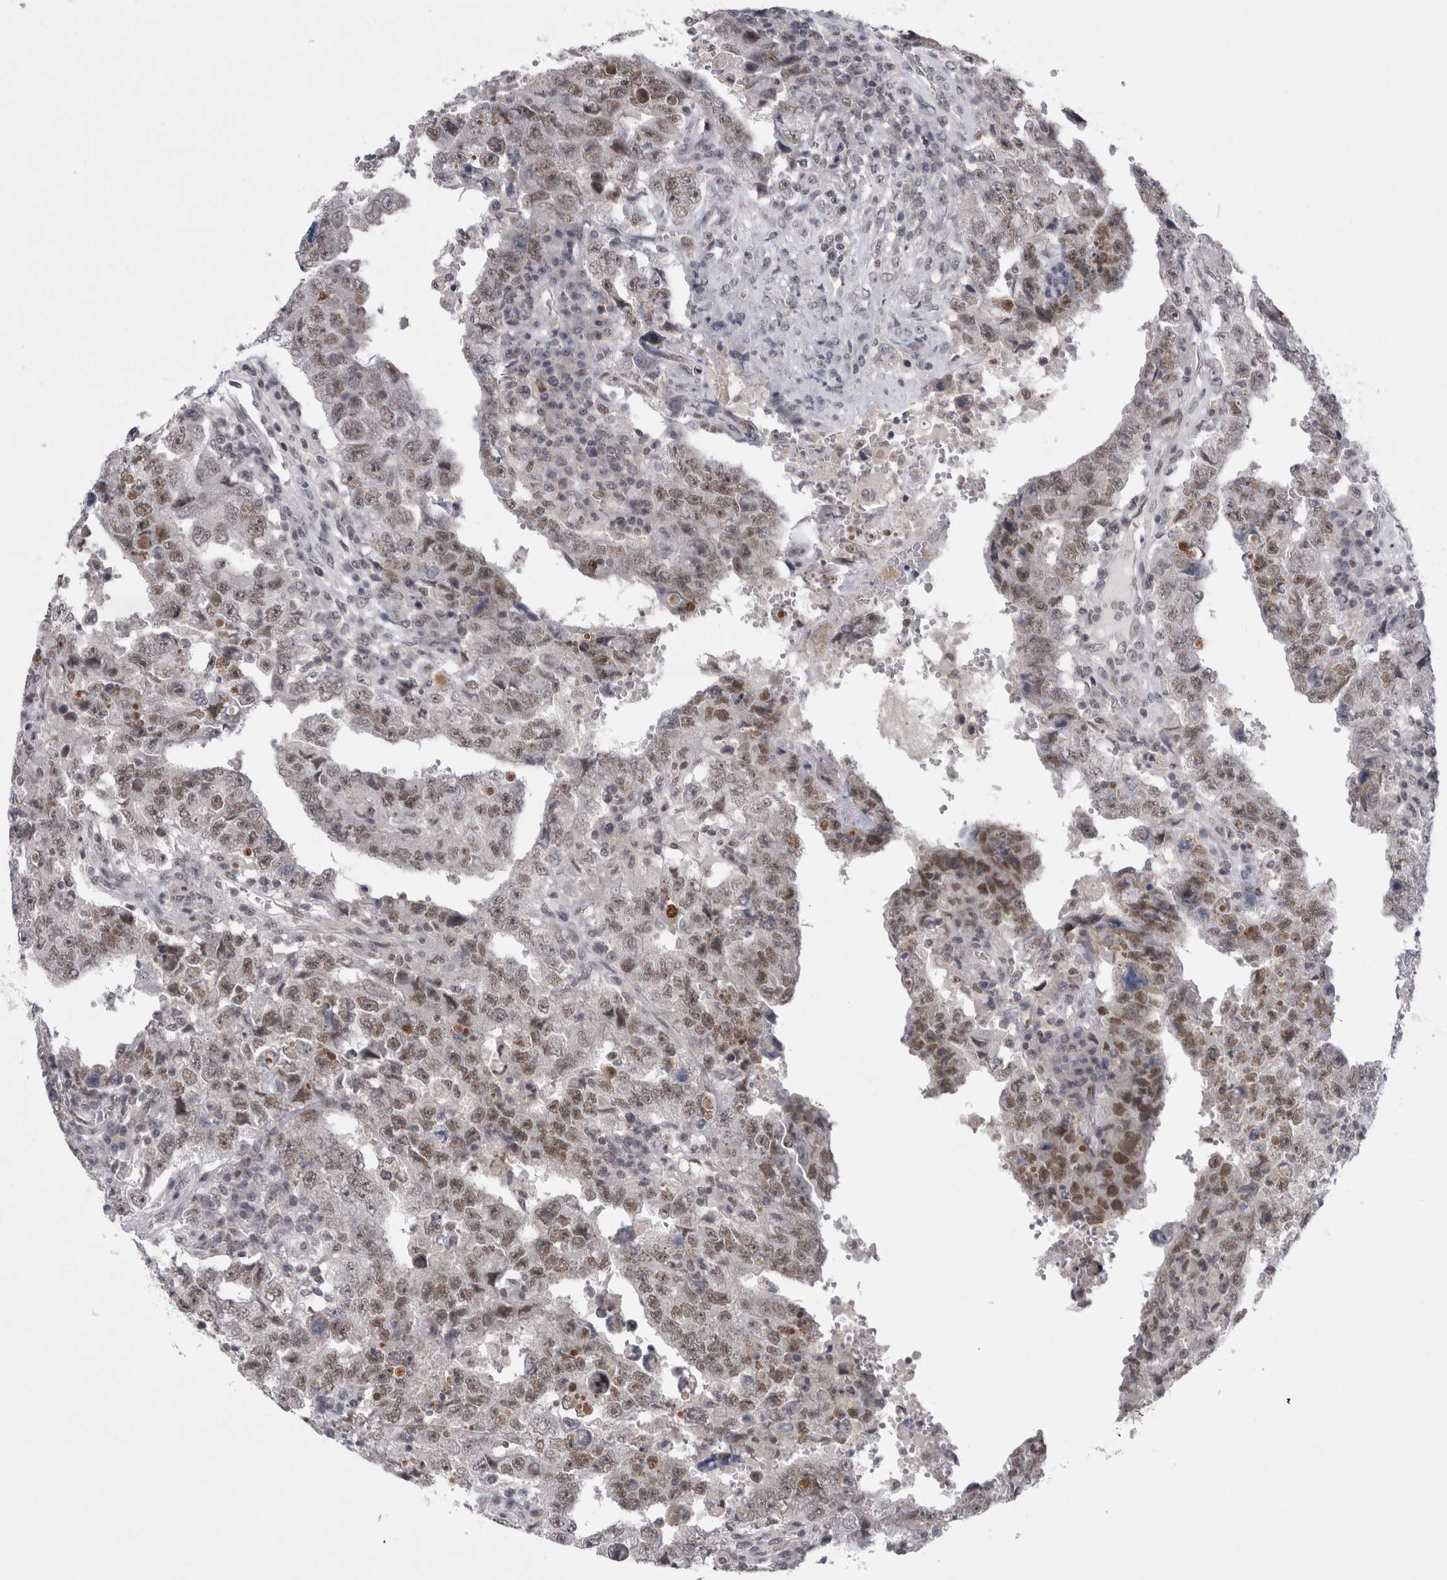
{"staining": {"intensity": "moderate", "quantity": ">75%", "location": "nuclear"}, "tissue": "testis cancer", "cell_type": "Tumor cells", "image_type": "cancer", "snomed": [{"axis": "morphology", "description": "Carcinoma, Embryonal, NOS"}, {"axis": "topography", "description": "Testis"}], "caption": "IHC photomicrograph of neoplastic tissue: testis cancer stained using IHC displays medium levels of moderate protein expression localized specifically in the nuclear of tumor cells, appearing as a nuclear brown color.", "gene": "PSMB2", "patient": {"sex": "male", "age": 26}}